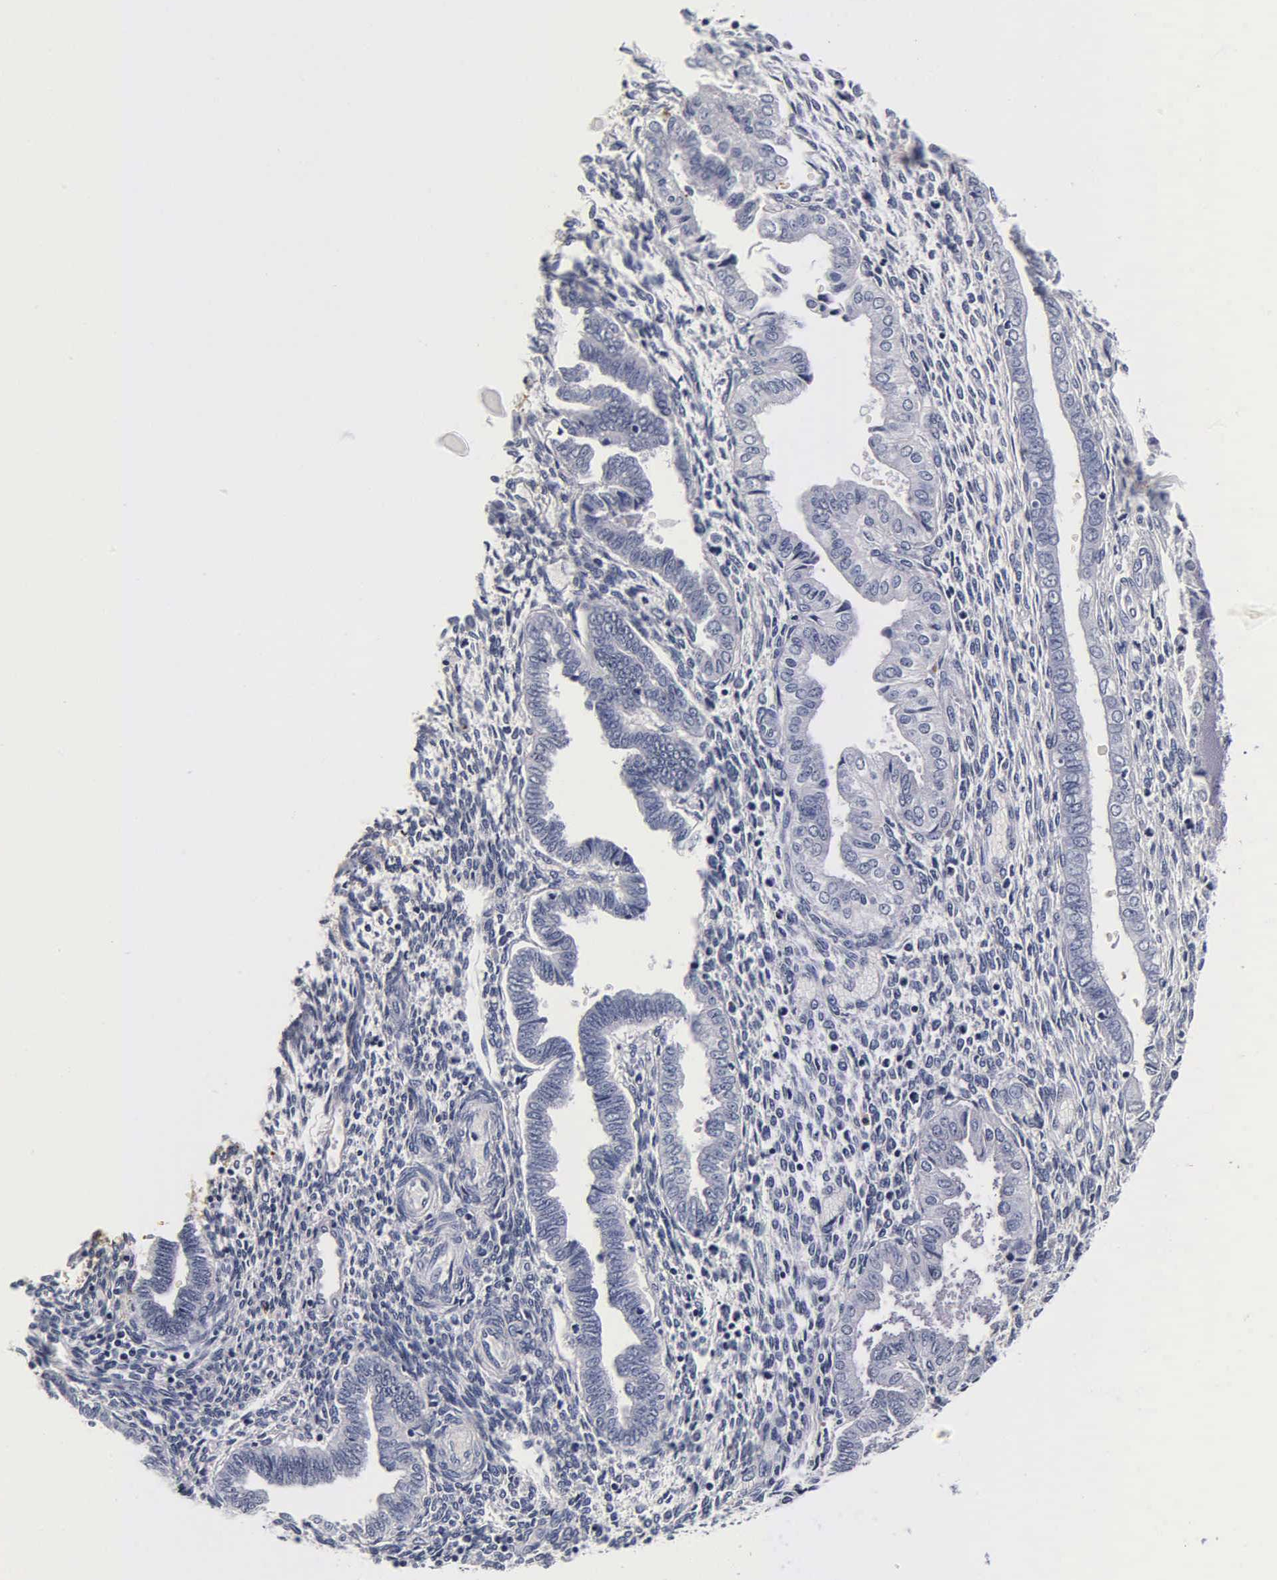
{"staining": {"intensity": "negative", "quantity": "none", "location": "none"}, "tissue": "endometrium", "cell_type": "Cells in endometrial stroma", "image_type": "normal", "snomed": [{"axis": "morphology", "description": "Normal tissue, NOS"}, {"axis": "topography", "description": "Endometrium"}], "caption": "Immunohistochemical staining of normal endometrium demonstrates no significant expression in cells in endometrial stroma. (IHC, brightfield microscopy, high magnification).", "gene": "TG", "patient": {"sex": "female", "age": 36}}